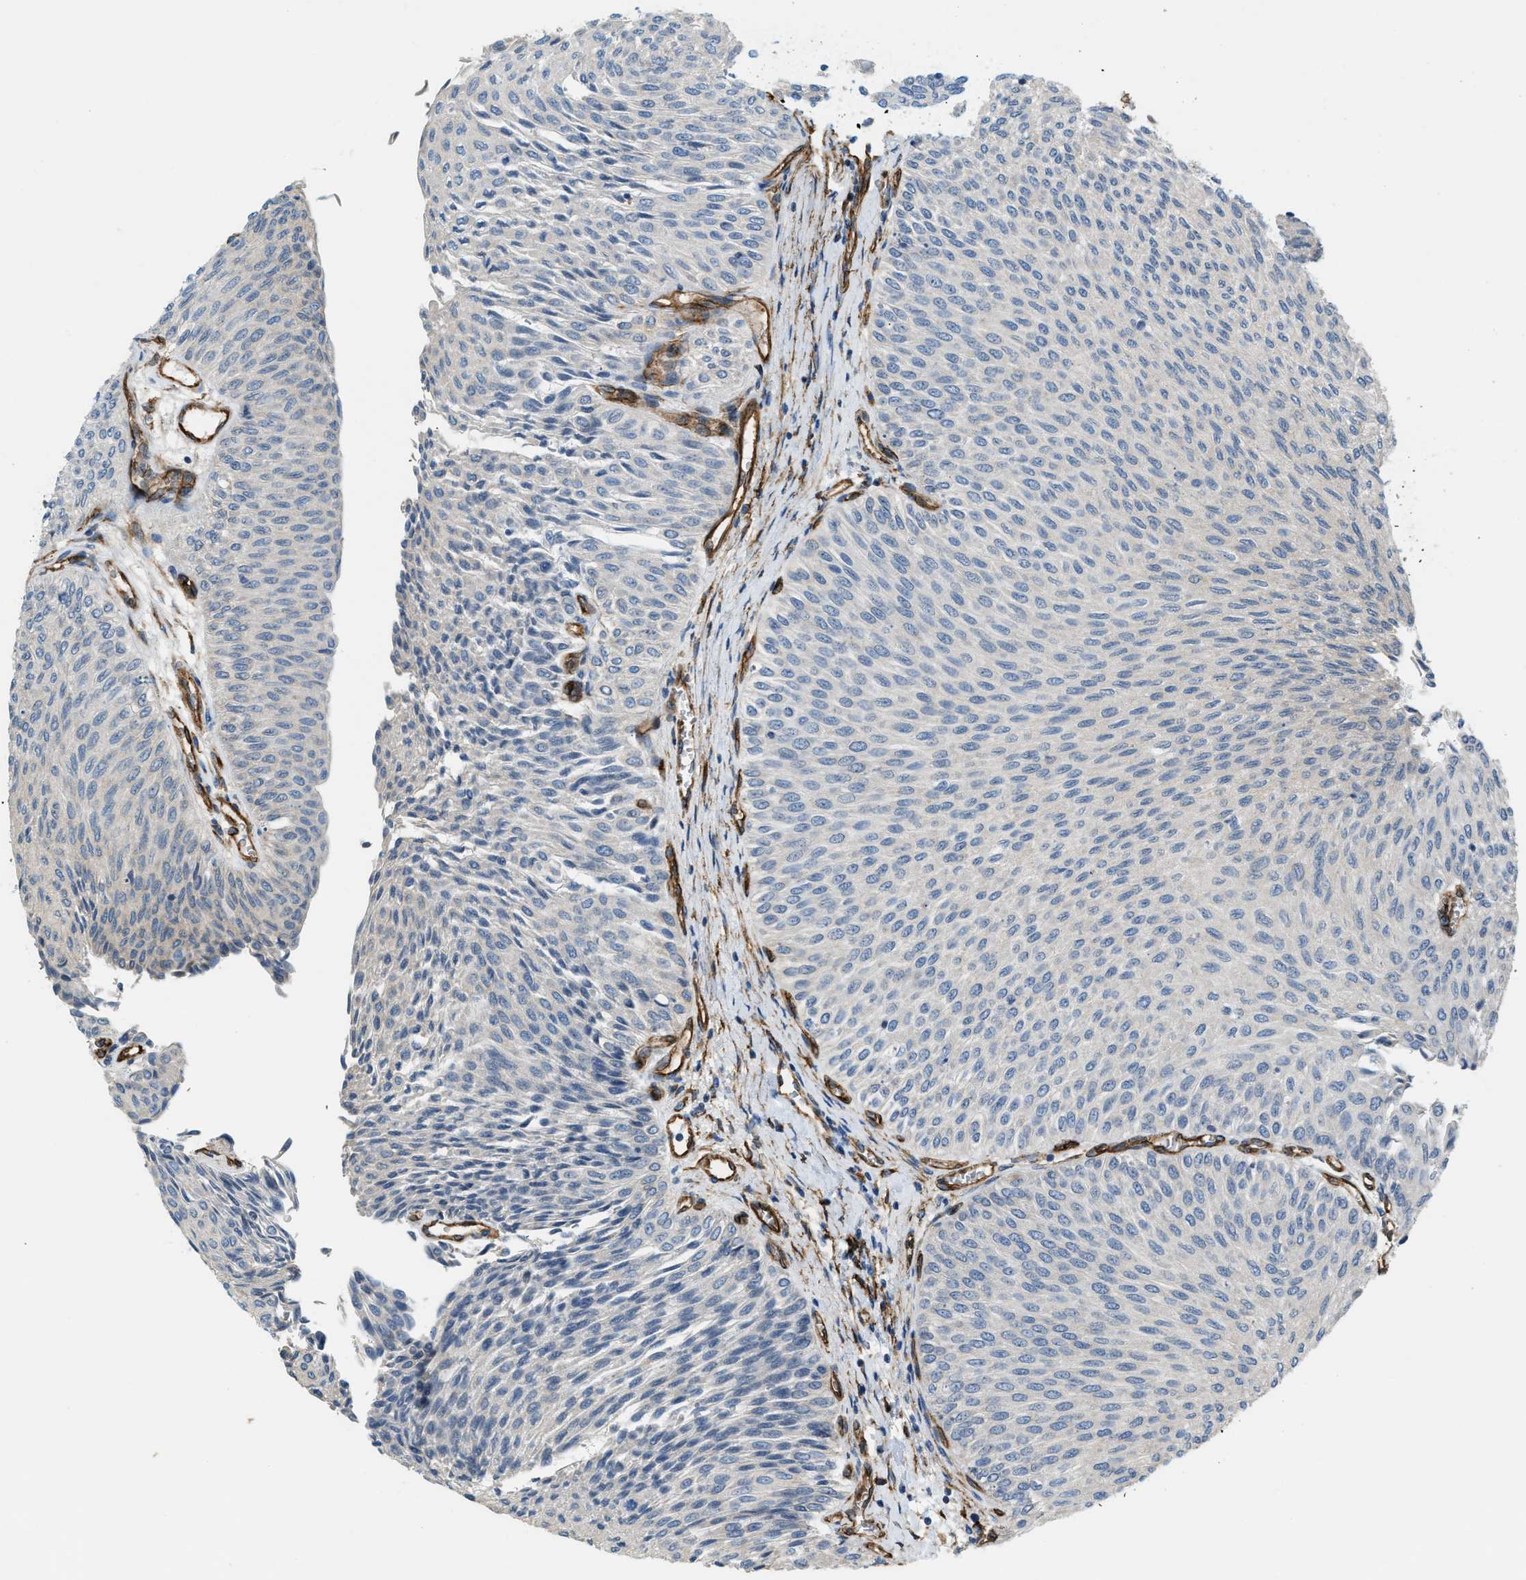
{"staining": {"intensity": "negative", "quantity": "none", "location": "none"}, "tissue": "urothelial cancer", "cell_type": "Tumor cells", "image_type": "cancer", "snomed": [{"axis": "morphology", "description": "Urothelial carcinoma, Low grade"}, {"axis": "topography", "description": "Urinary bladder"}], "caption": "Urothelial carcinoma (low-grade) stained for a protein using immunohistochemistry reveals no staining tumor cells.", "gene": "TMEM43", "patient": {"sex": "male", "age": 78}}